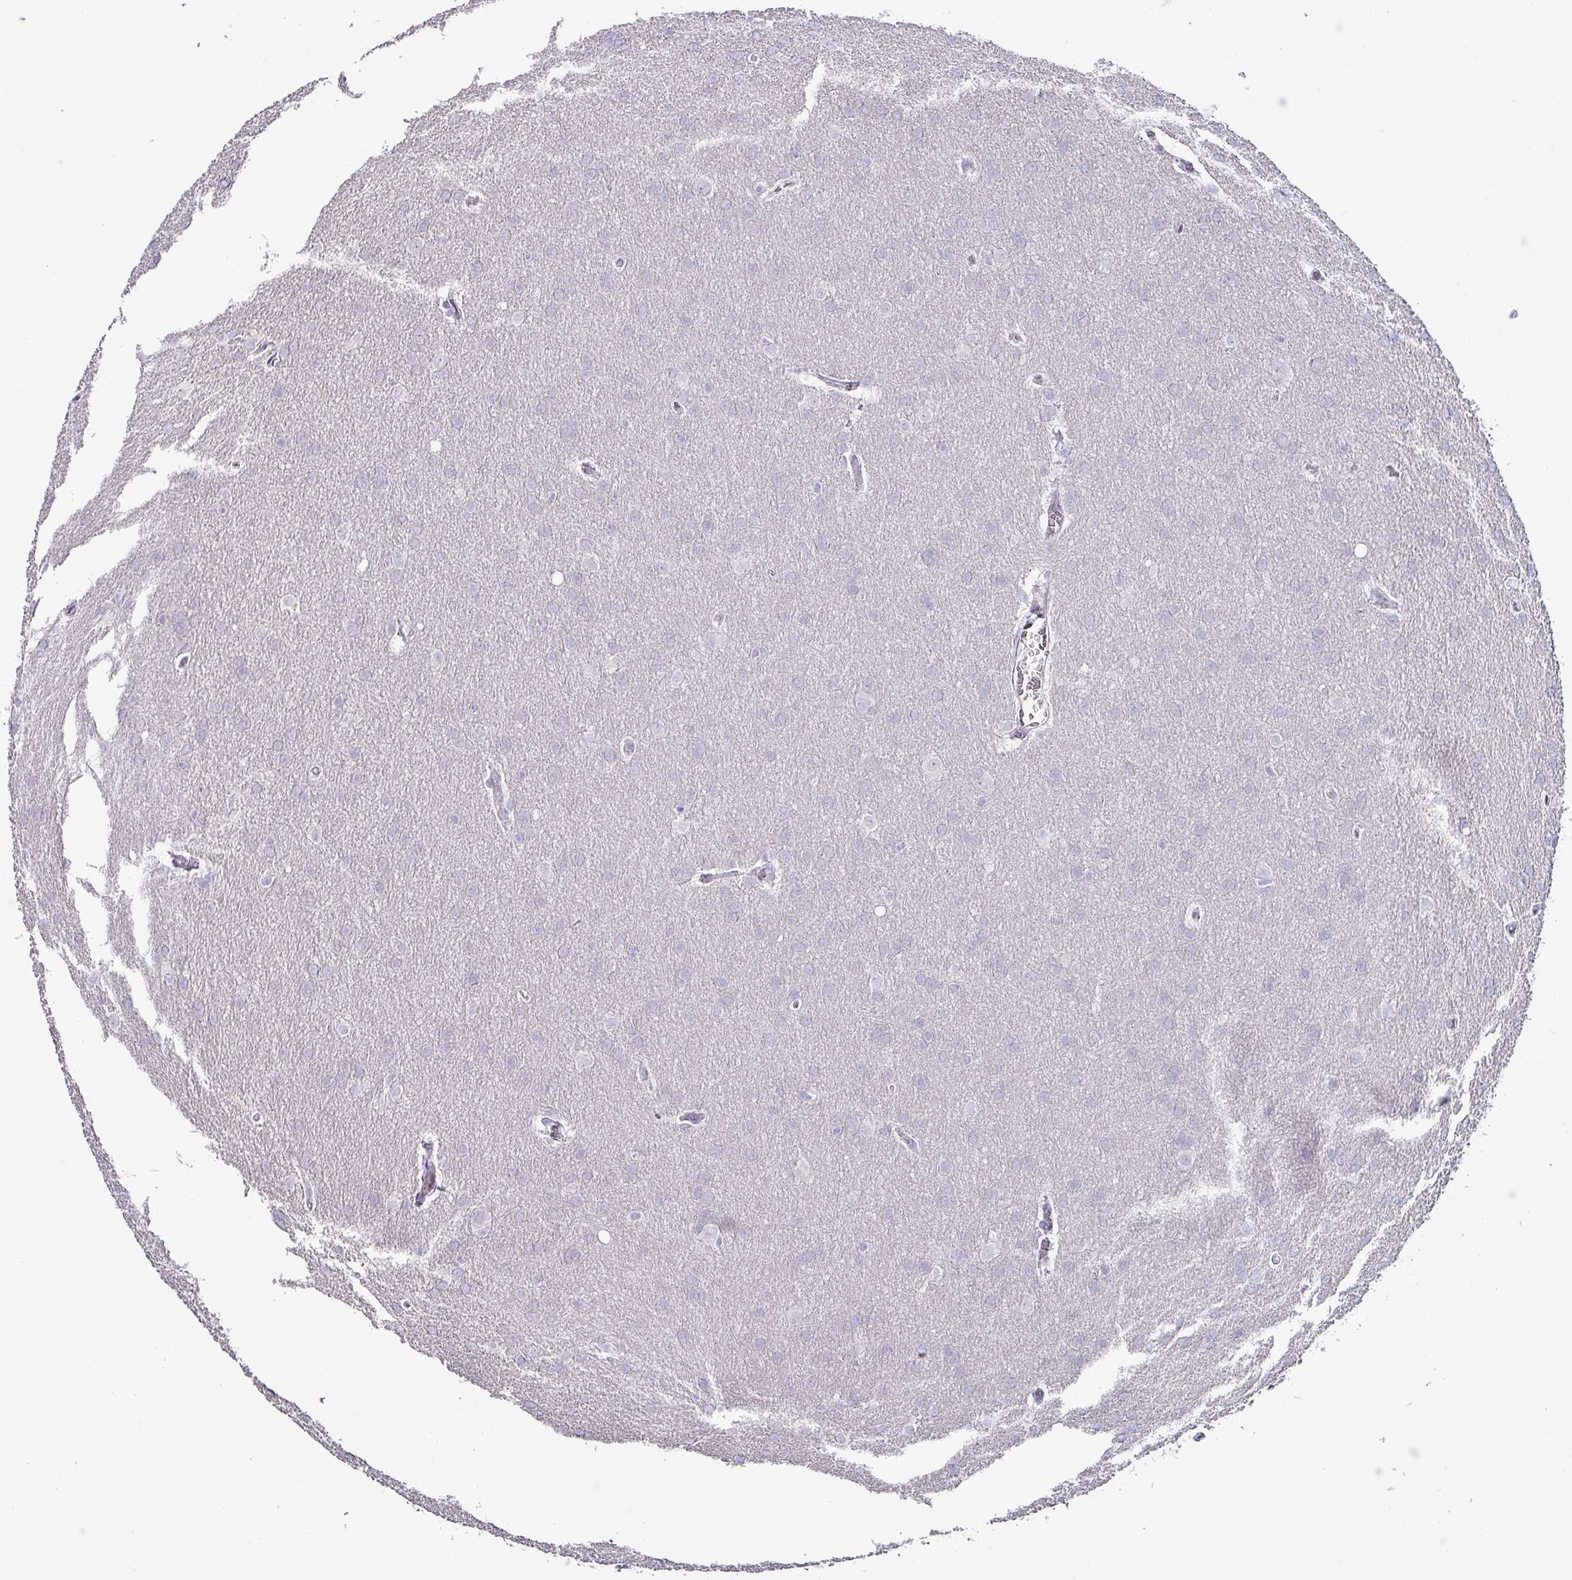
{"staining": {"intensity": "negative", "quantity": "none", "location": "none"}, "tissue": "glioma", "cell_type": "Tumor cells", "image_type": "cancer", "snomed": [{"axis": "morphology", "description": "Glioma, malignant, Low grade"}, {"axis": "topography", "description": "Brain"}], "caption": "Tumor cells show no significant protein expression in glioma.", "gene": "INS-IGF2", "patient": {"sex": "female", "age": 32}}